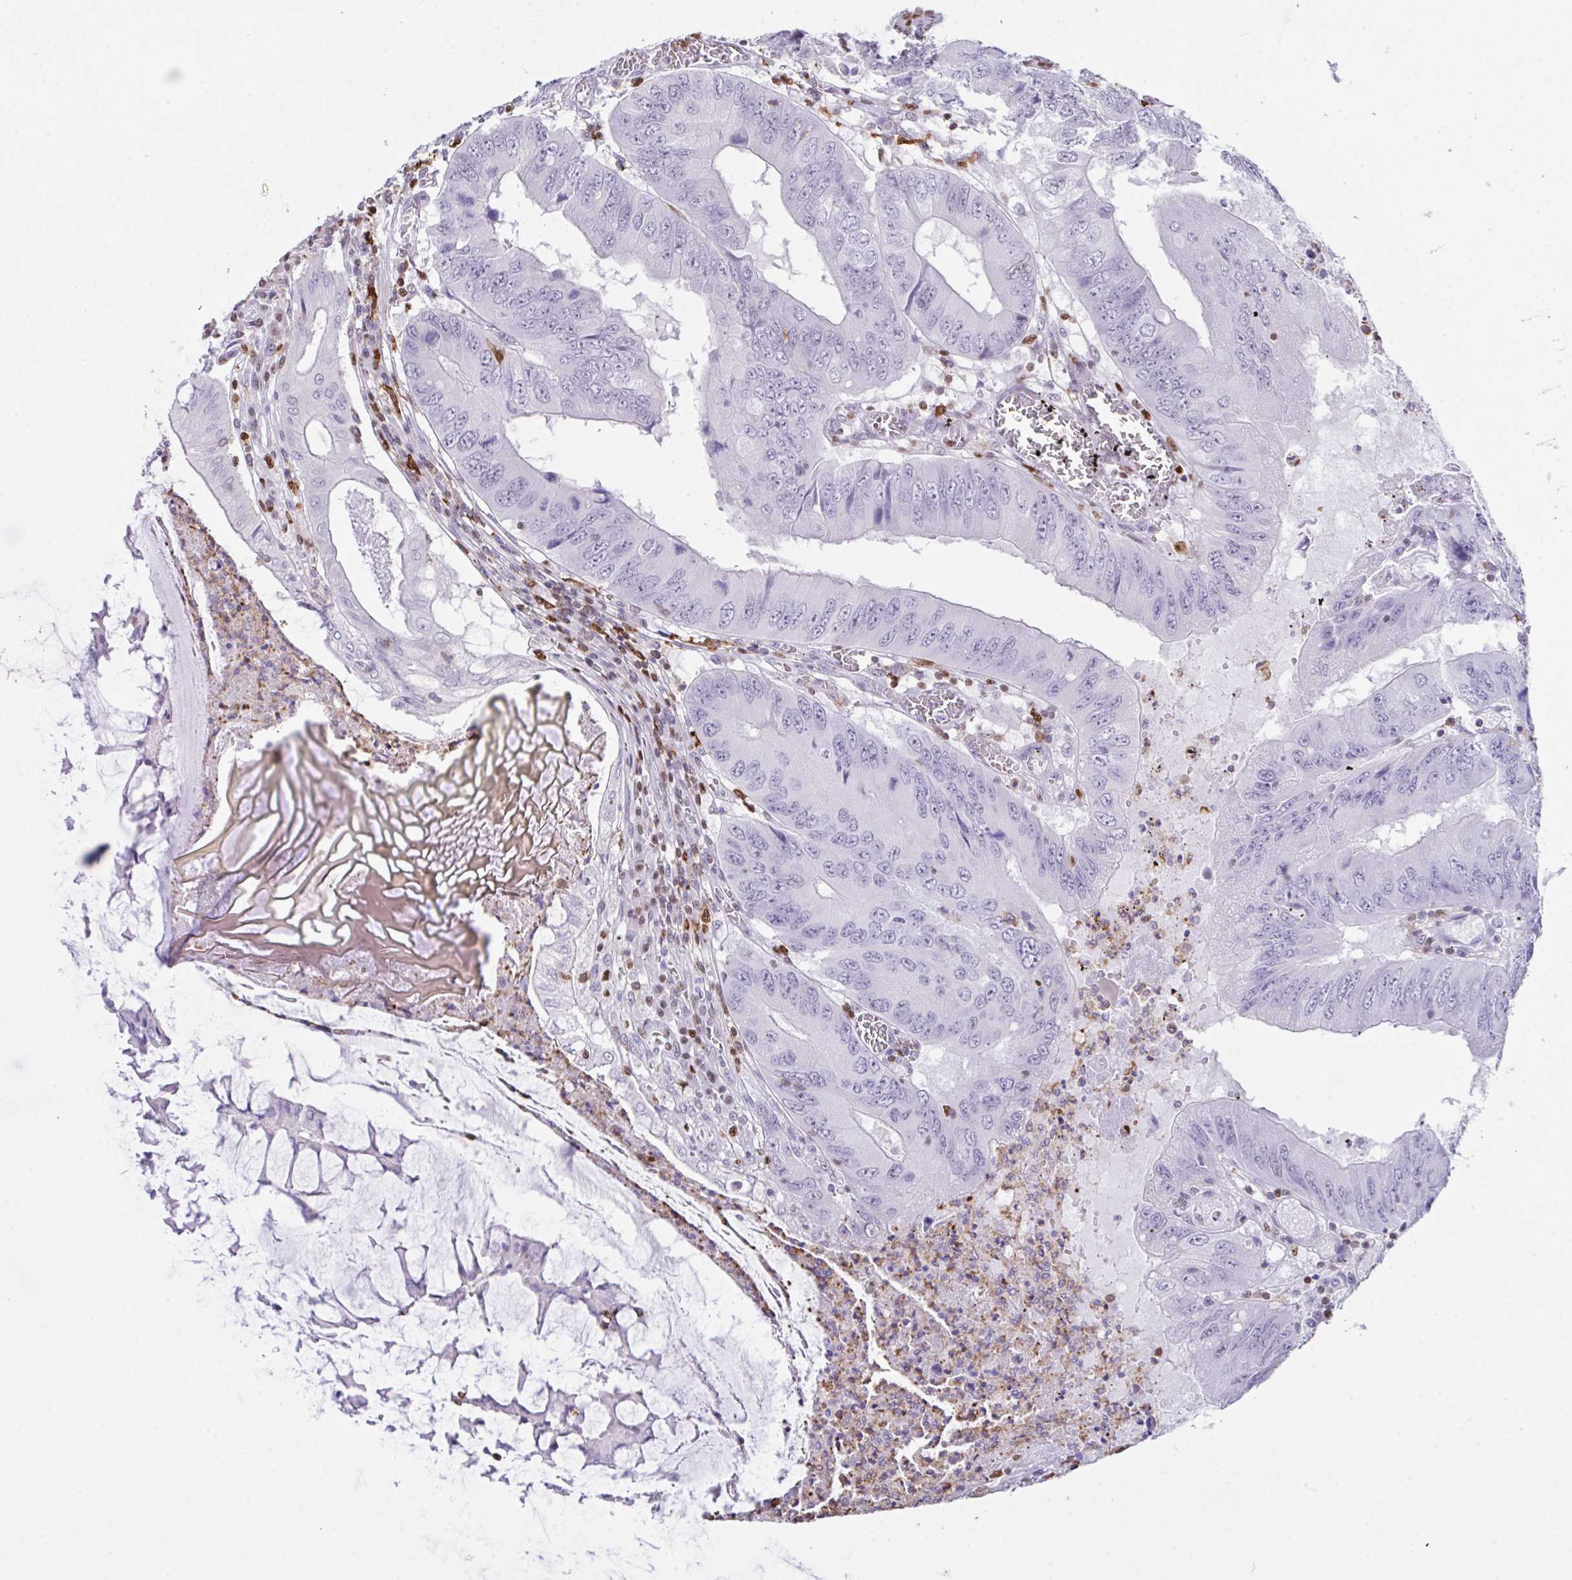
{"staining": {"intensity": "negative", "quantity": "none", "location": "none"}, "tissue": "colorectal cancer", "cell_type": "Tumor cells", "image_type": "cancer", "snomed": [{"axis": "morphology", "description": "Adenocarcinoma, NOS"}, {"axis": "topography", "description": "Colon"}], "caption": "Tumor cells show no significant positivity in colorectal adenocarcinoma.", "gene": "BTBD10", "patient": {"sex": "male", "age": 53}}